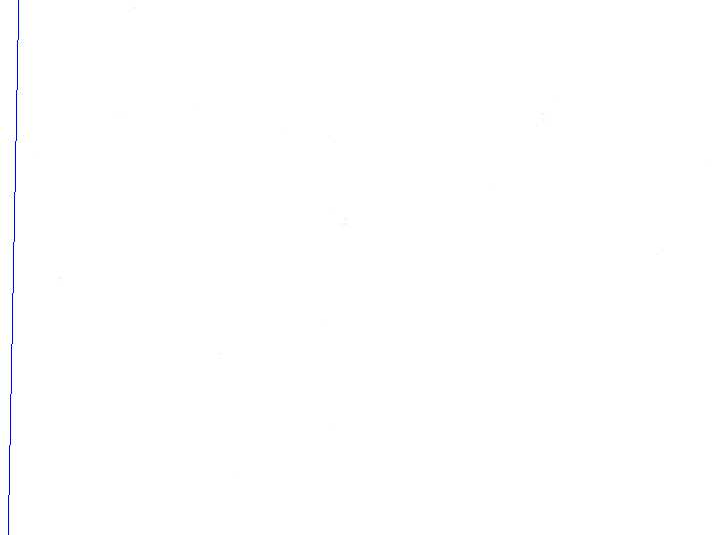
{"staining": {"intensity": "negative", "quantity": "none", "location": "none"}, "tissue": "glioma", "cell_type": "Tumor cells", "image_type": "cancer", "snomed": [{"axis": "morphology", "description": "Glioma, malignant, Low grade"}, {"axis": "topography", "description": "Brain"}], "caption": "High magnification brightfield microscopy of low-grade glioma (malignant) stained with DAB (brown) and counterstained with hematoxylin (blue): tumor cells show no significant expression.", "gene": "GATA1", "patient": {"sex": "female", "age": 46}}